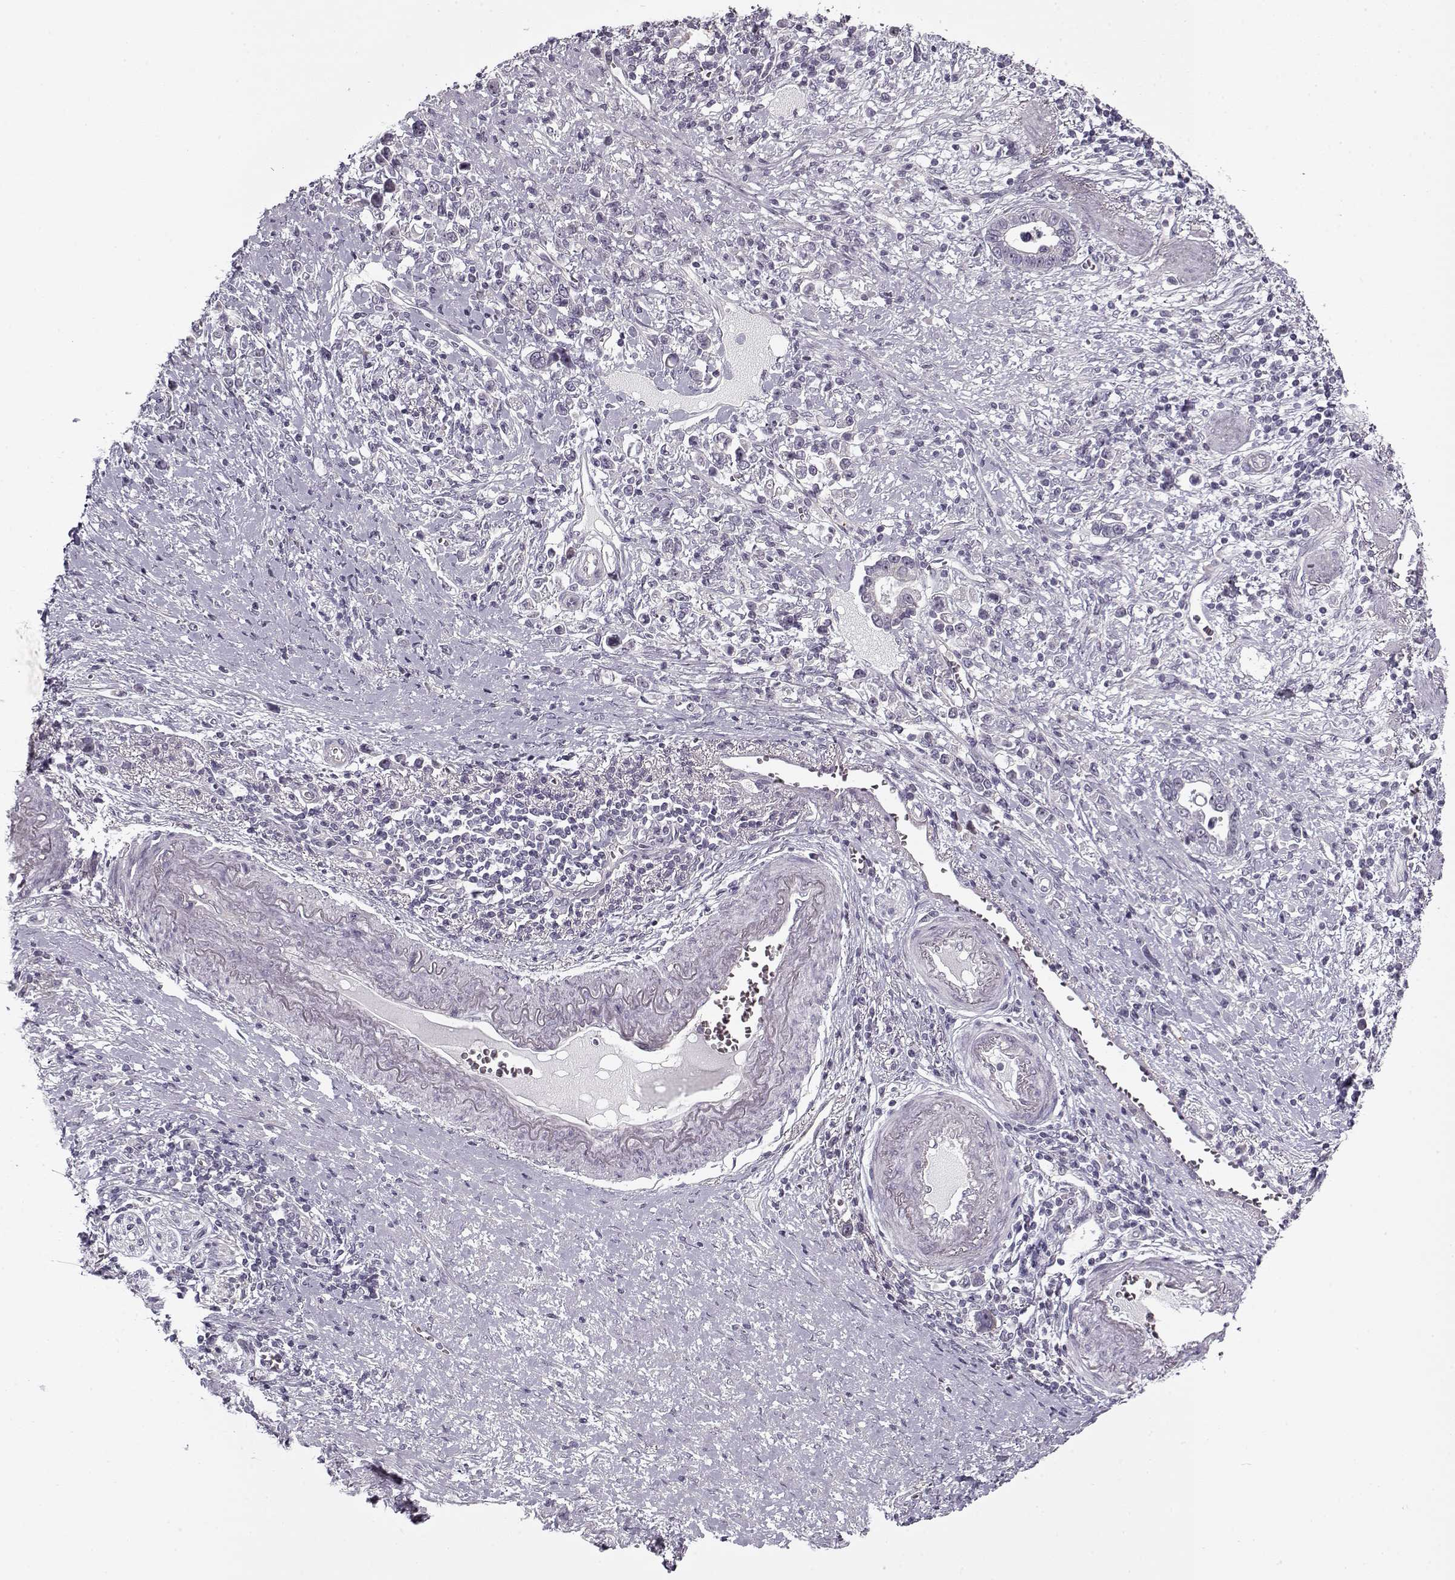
{"staining": {"intensity": "negative", "quantity": "none", "location": "none"}, "tissue": "stomach cancer", "cell_type": "Tumor cells", "image_type": "cancer", "snomed": [{"axis": "morphology", "description": "Adenocarcinoma, NOS"}, {"axis": "topography", "description": "Stomach"}], "caption": "This is a histopathology image of IHC staining of stomach cancer (adenocarcinoma), which shows no staining in tumor cells.", "gene": "PNMT", "patient": {"sex": "male", "age": 63}}